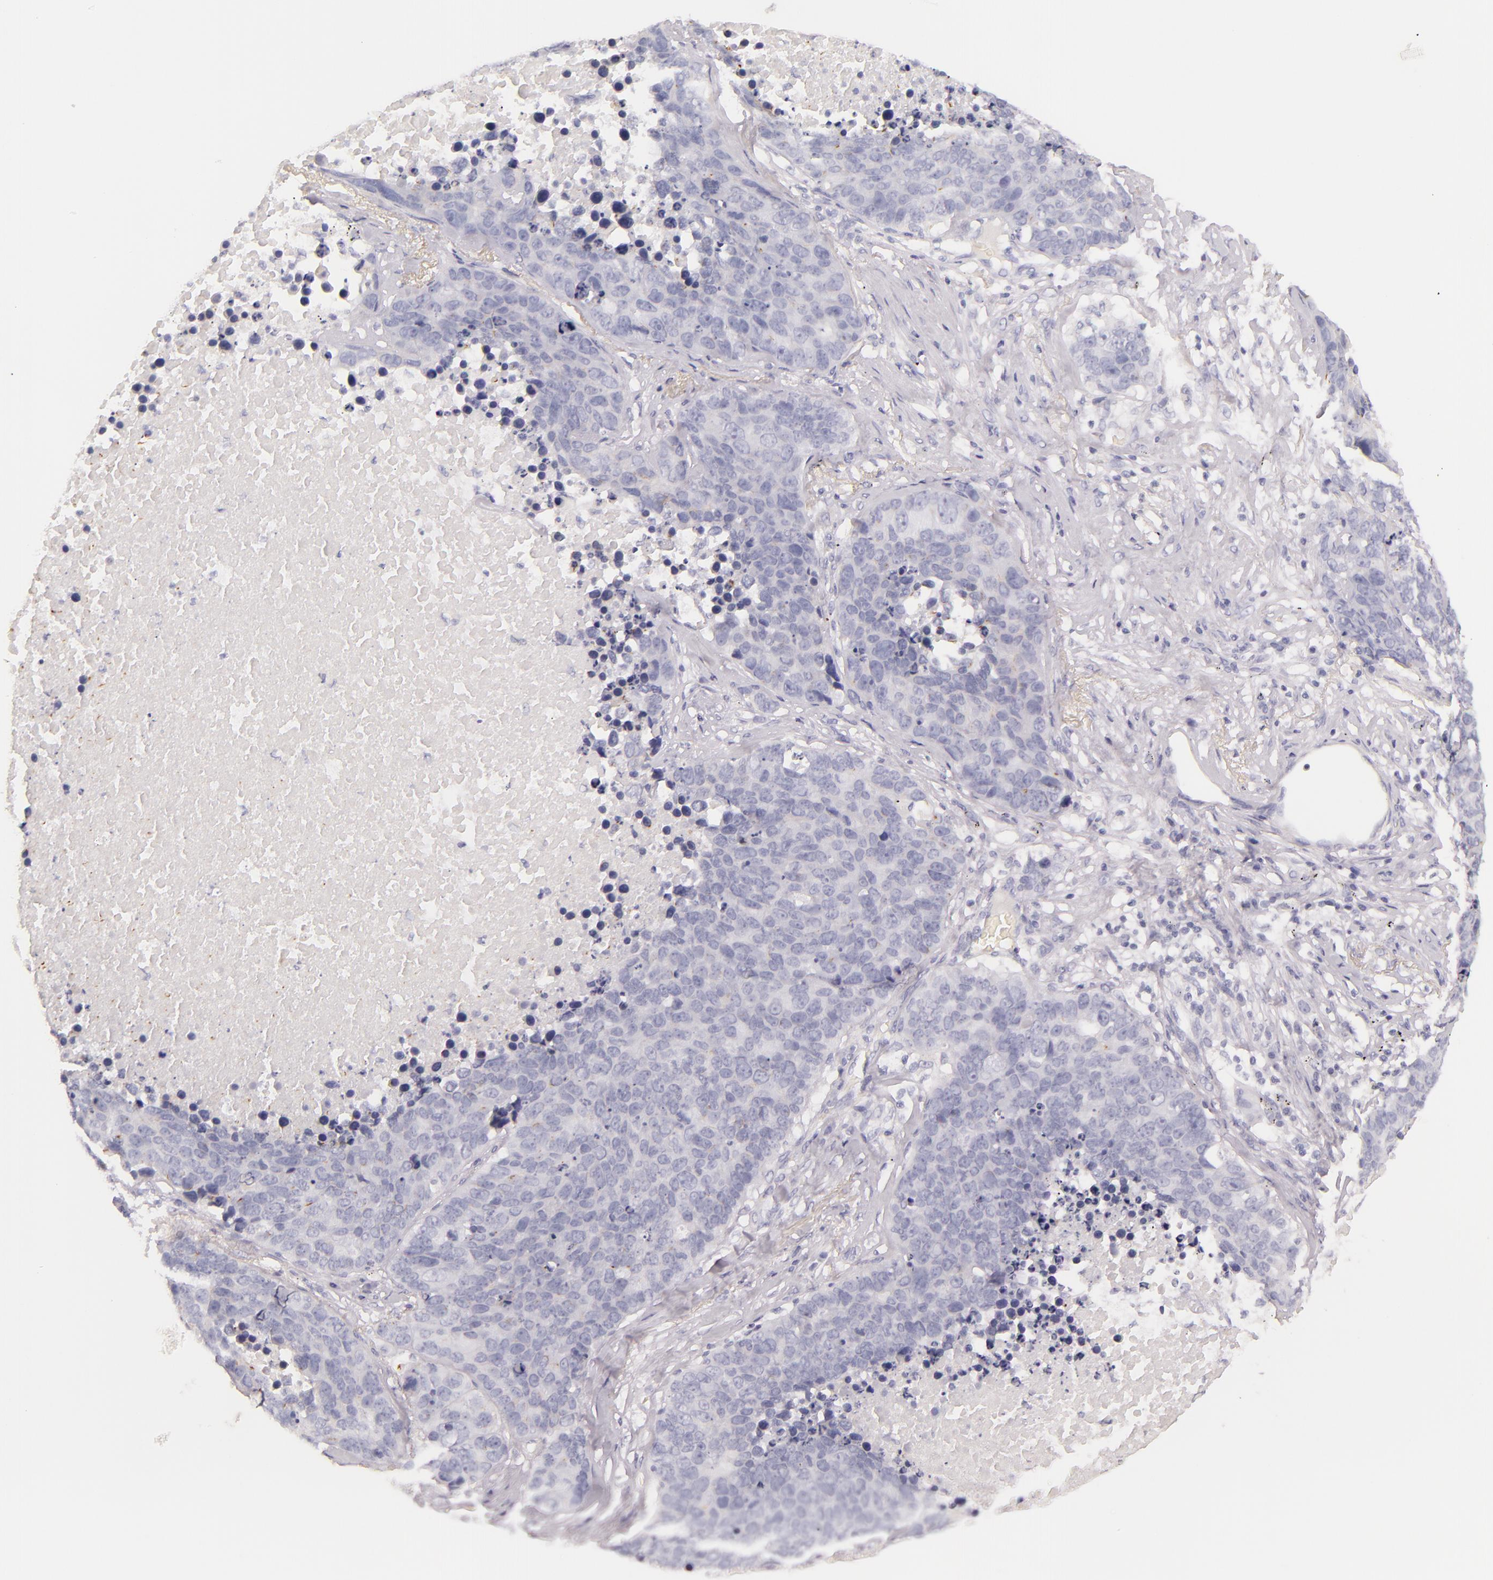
{"staining": {"intensity": "negative", "quantity": "none", "location": "none"}, "tissue": "lung cancer", "cell_type": "Tumor cells", "image_type": "cancer", "snomed": [{"axis": "morphology", "description": "Carcinoid, malignant, NOS"}, {"axis": "topography", "description": "Lung"}], "caption": "This image is of lung cancer stained with immunohistochemistry to label a protein in brown with the nuclei are counter-stained blue. There is no positivity in tumor cells.", "gene": "INA", "patient": {"sex": "male", "age": 60}}